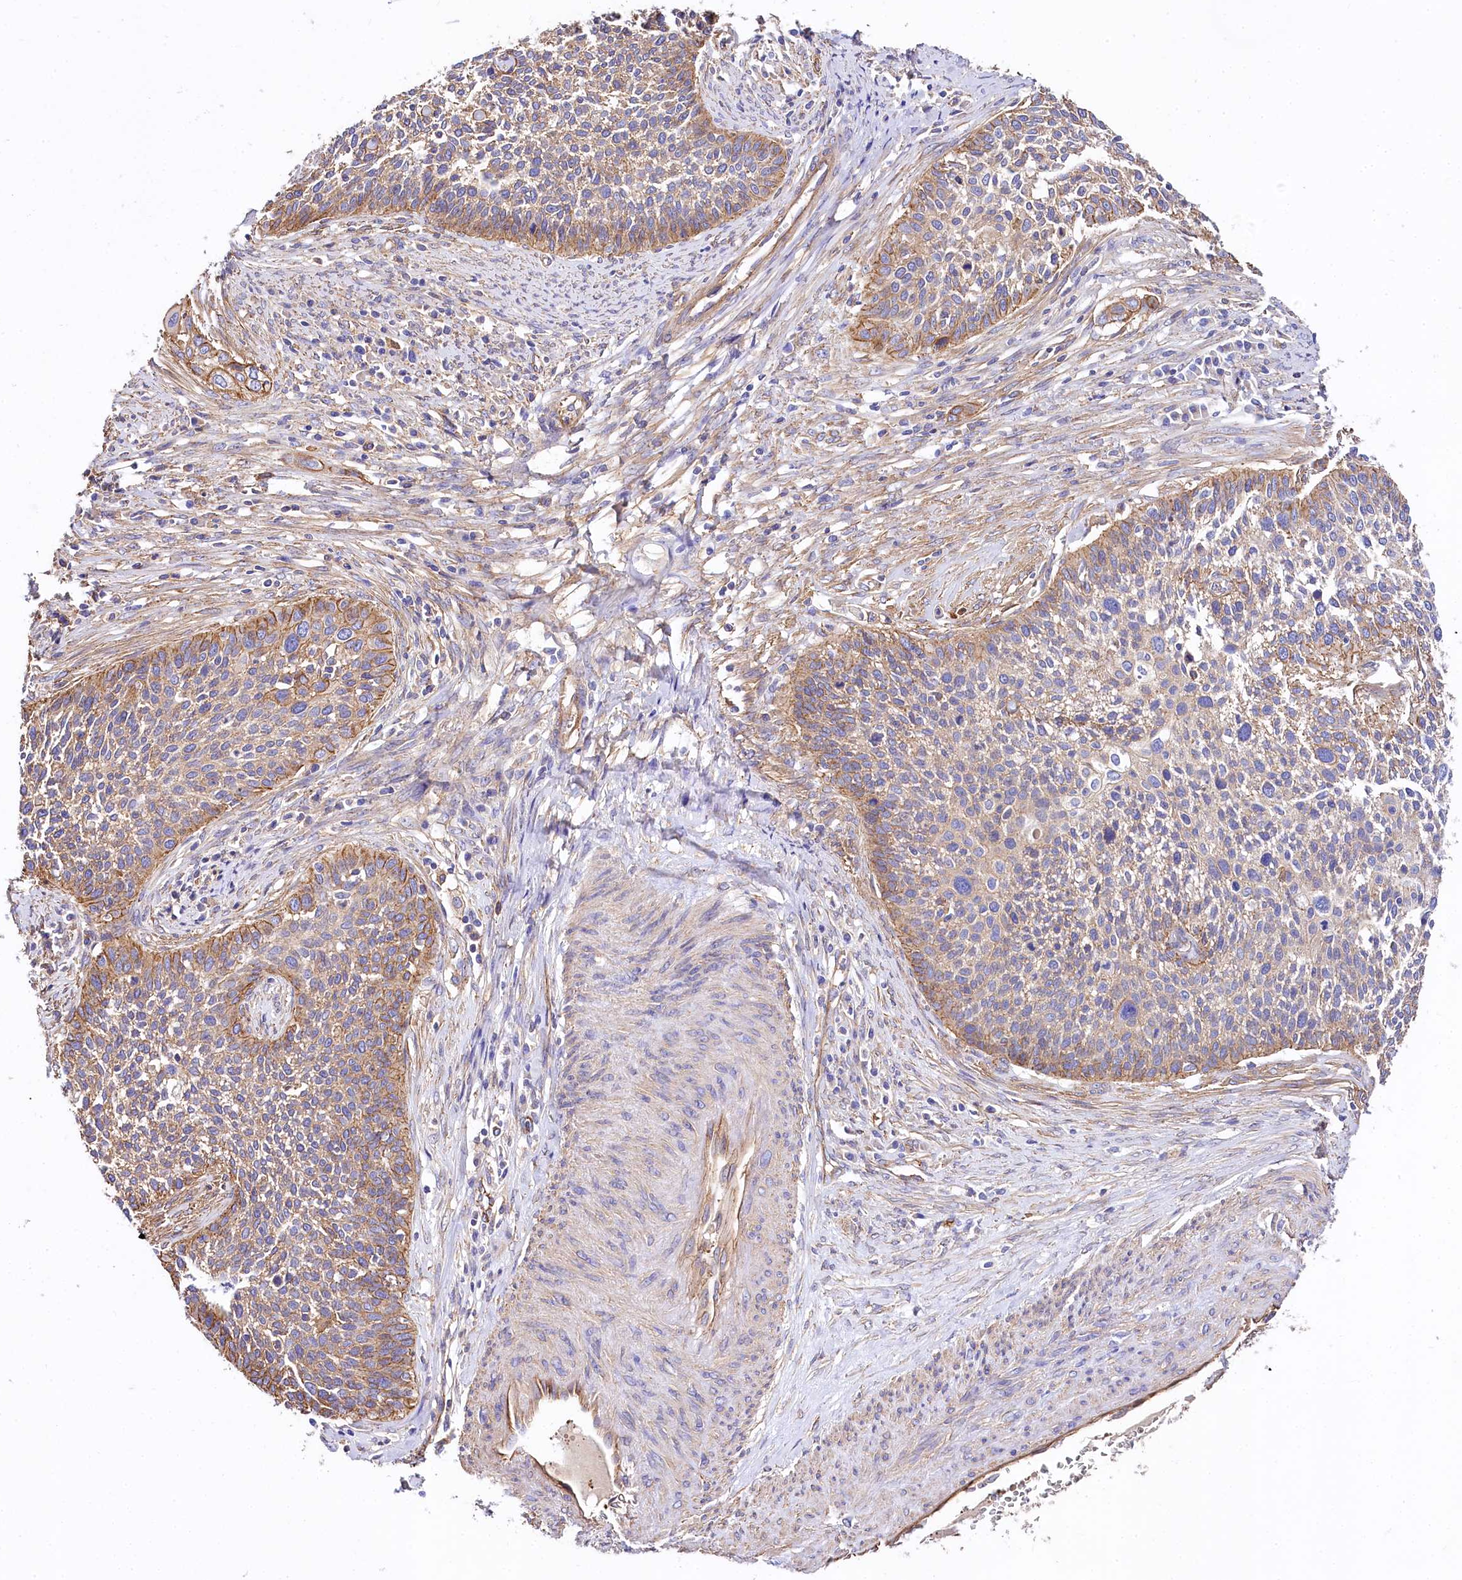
{"staining": {"intensity": "moderate", "quantity": "25%-75%", "location": "cytoplasmic/membranous"}, "tissue": "cervical cancer", "cell_type": "Tumor cells", "image_type": "cancer", "snomed": [{"axis": "morphology", "description": "Squamous cell carcinoma, NOS"}, {"axis": "topography", "description": "Cervix"}], "caption": "Cervical cancer (squamous cell carcinoma) tissue reveals moderate cytoplasmic/membranous expression in approximately 25%-75% of tumor cells, visualized by immunohistochemistry.", "gene": "FCHSD2", "patient": {"sex": "female", "age": 34}}